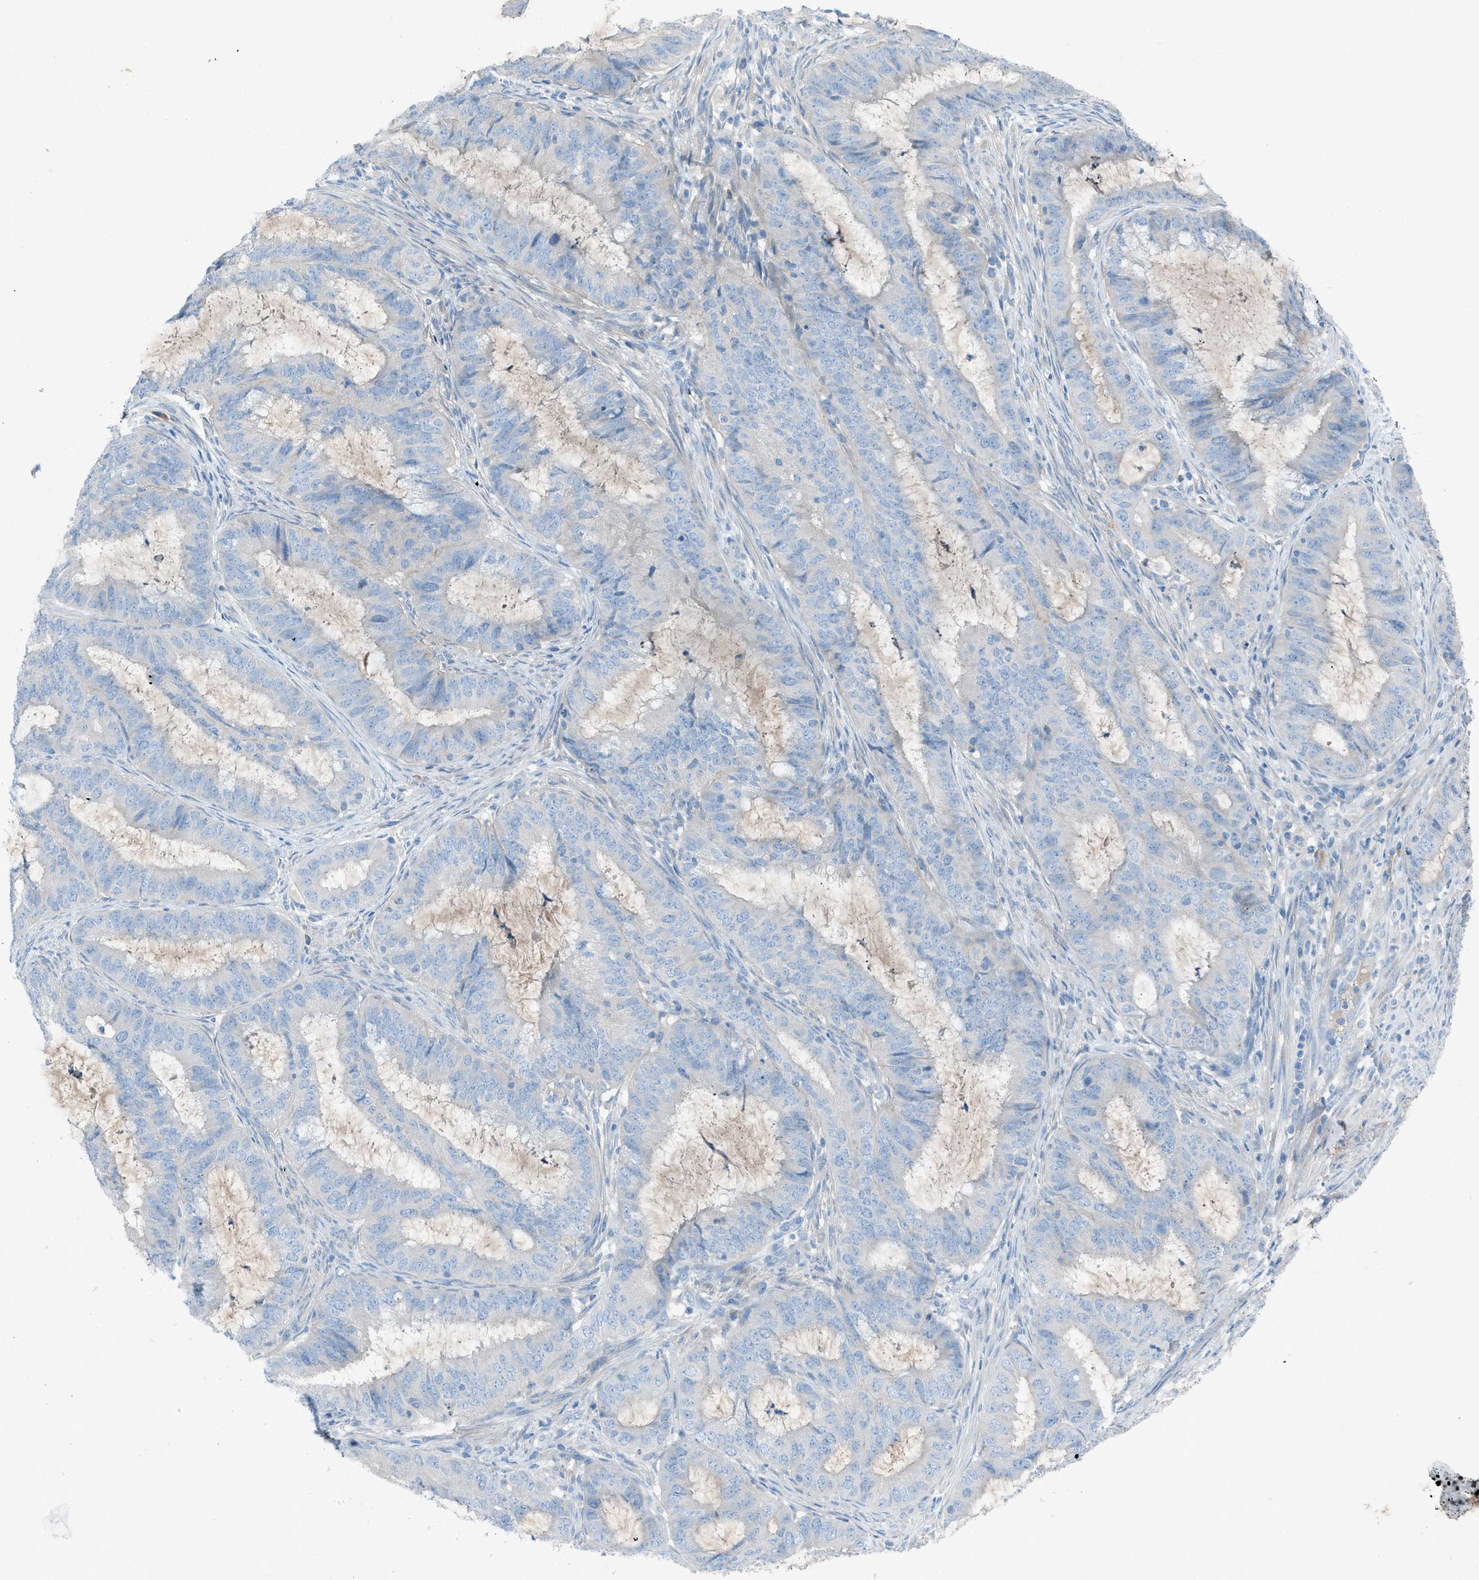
{"staining": {"intensity": "negative", "quantity": "none", "location": "none"}, "tissue": "endometrial cancer", "cell_type": "Tumor cells", "image_type": "cancer", "snomed": [{"axis": "morphology", "description": "Adenocarcinoma, NOS"}, {"axis": "topography", "description": "Endometrium"}], "caption": "Tumor cells are negative for brown protein staining in adenocarcinoma (endometrial).", "gene": "C5AR2", "patient": {"sex": "female", "age": 70}}